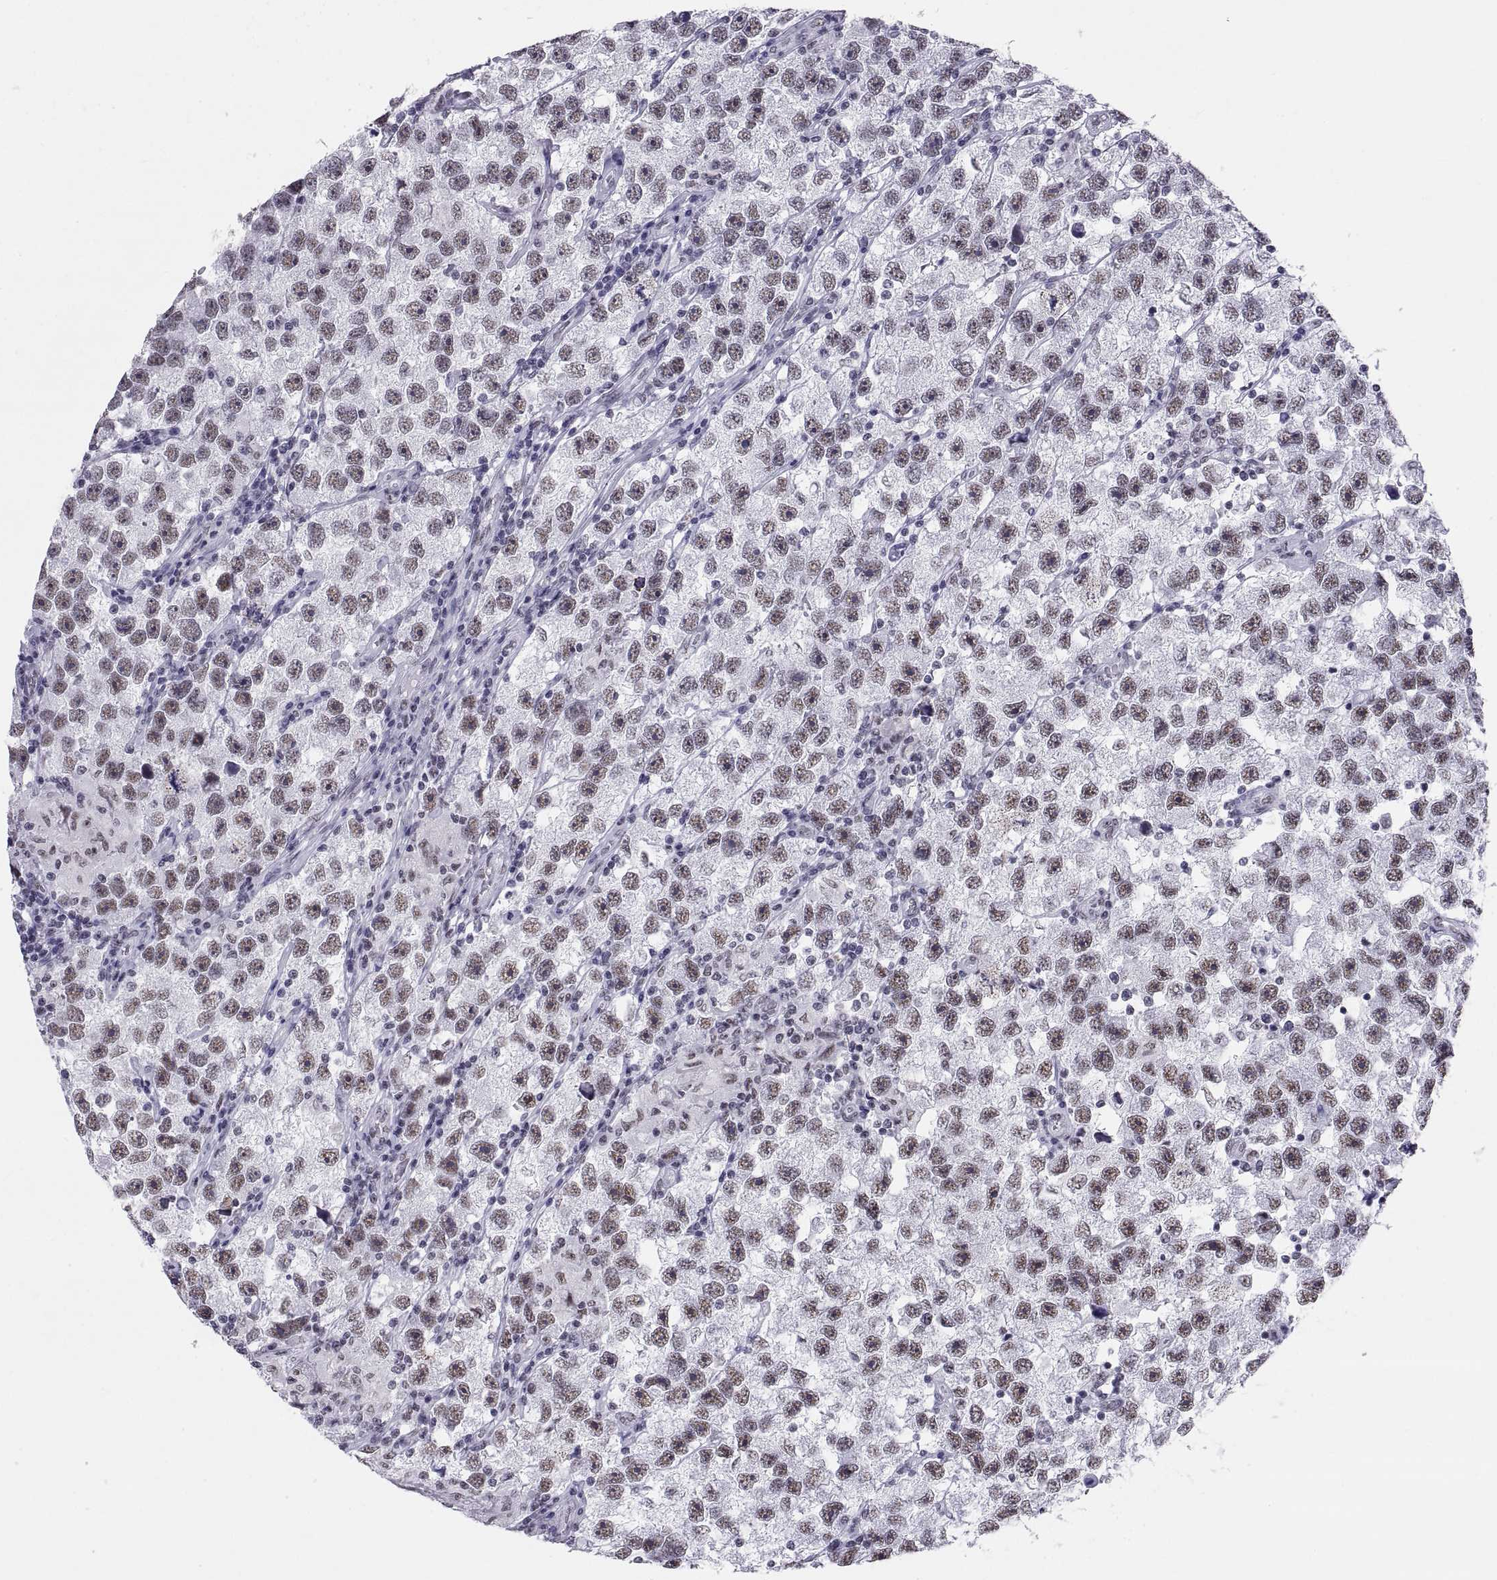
{"staining": {"intensity": "moderate", "quantity": ">75%", "location": "nuclear"}, "tissue": "testis cancer", "cell_type": "Tumor cells", "image_type": "cancer", "snomed": [{"axis": "morphology", "description": "Seminoma, NOS"}, {"axis": "topography", "description": "Testis"}], "caption": "About >75% of tumor cells in human testis seminoma show moderate nuclear protein expression as visualized by brown immunohistochemical staining.", "gene": "NEUROD6", "patient": {"sex": "male", "age": 26}}